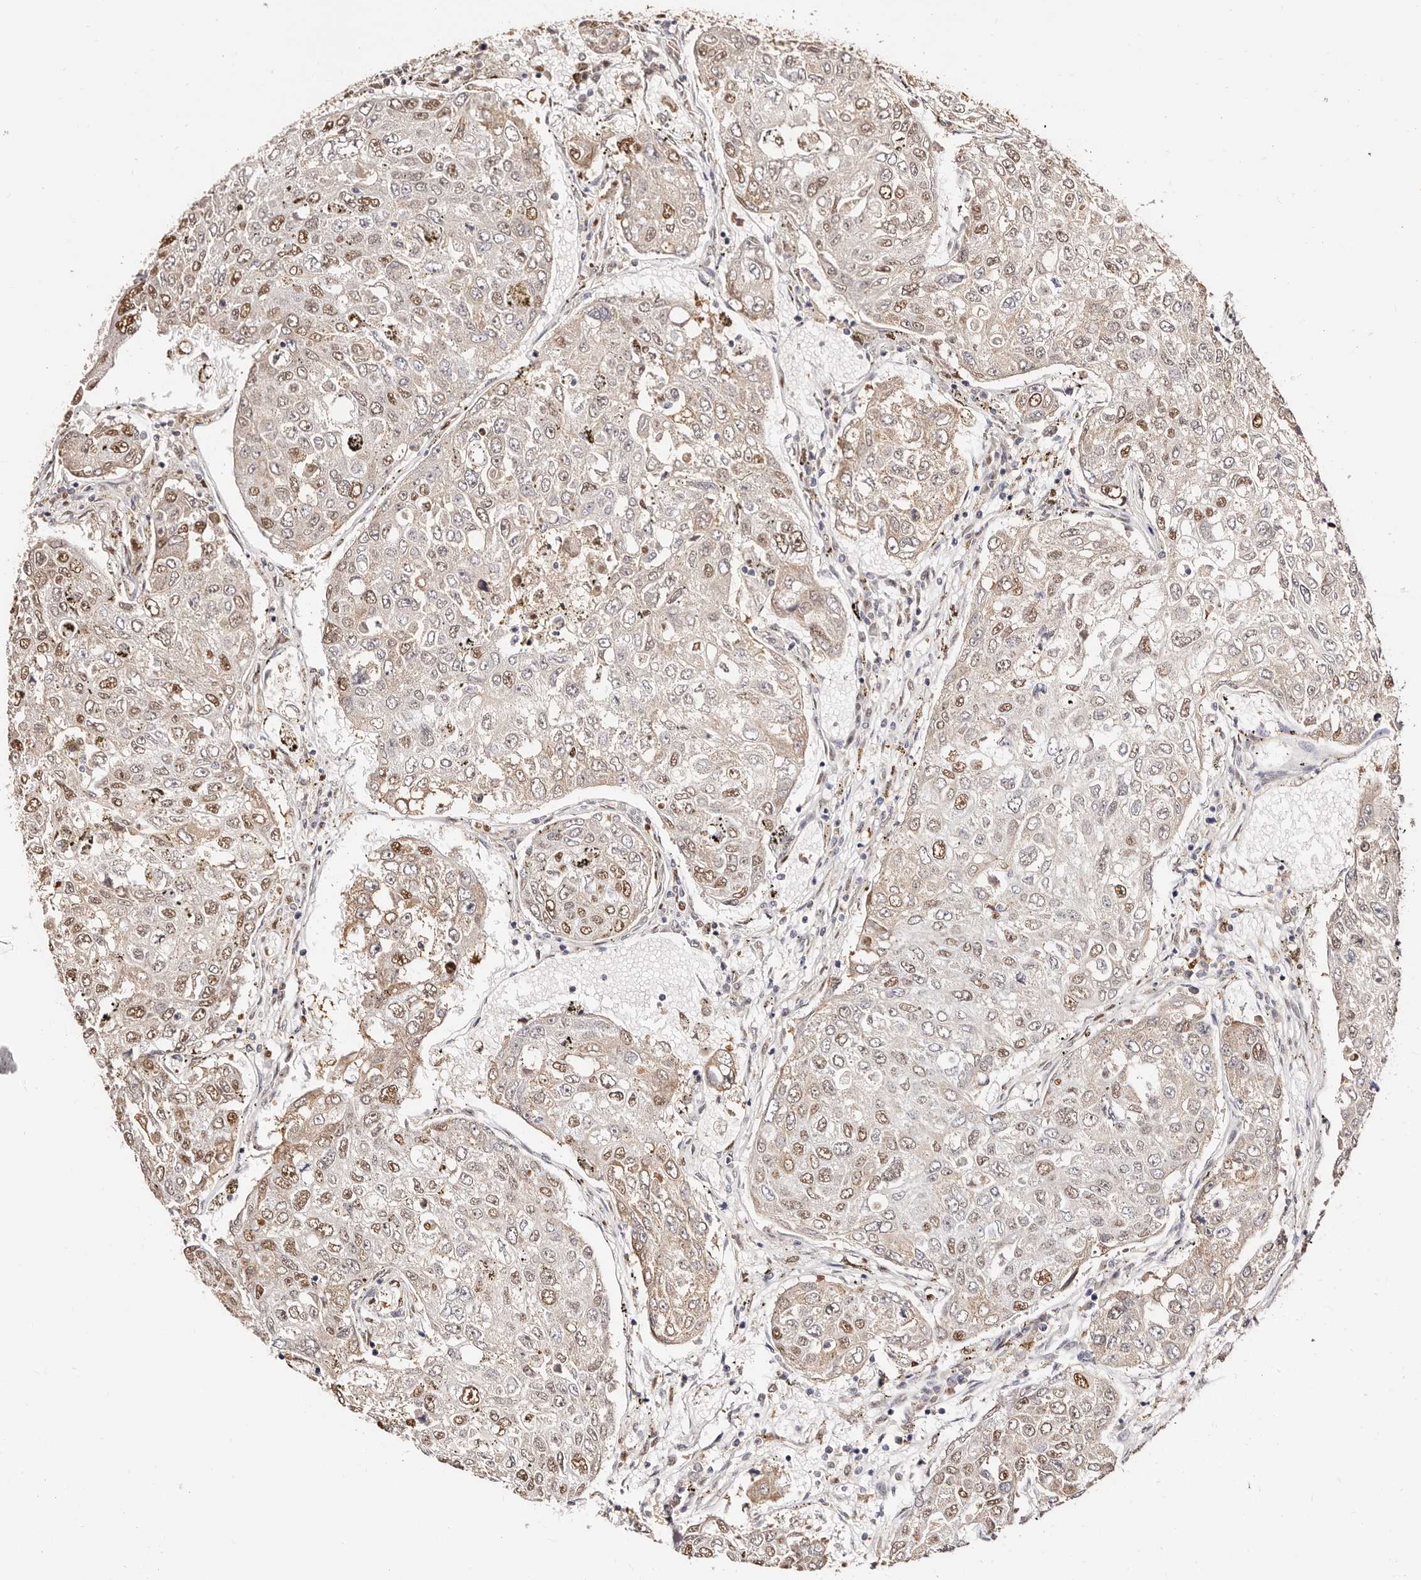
{"staining": {"intensity": "moderate", "quantity": "25%-75%", "location": "nuclear"}, "tissue": "urothelial cancer", "cell_type": "Tumor cells", "image_type": "cancer", "snomed": [{"axis": "morphology", "description": "Urothelial carcinoma, High grade"}, {"axis": "topography", "description": "Lymph node"}, {"axis": "topography", "description": "Urinary bladder"}], "caption": "This is a micrograph of immunohistochemistry (IHC) staining of high-grade urothelial carcinoma, which shows moderate staining in the nuclear of tumor cells.", "gene": "TKT", "patient": {"sex": "male", "age": 51}}